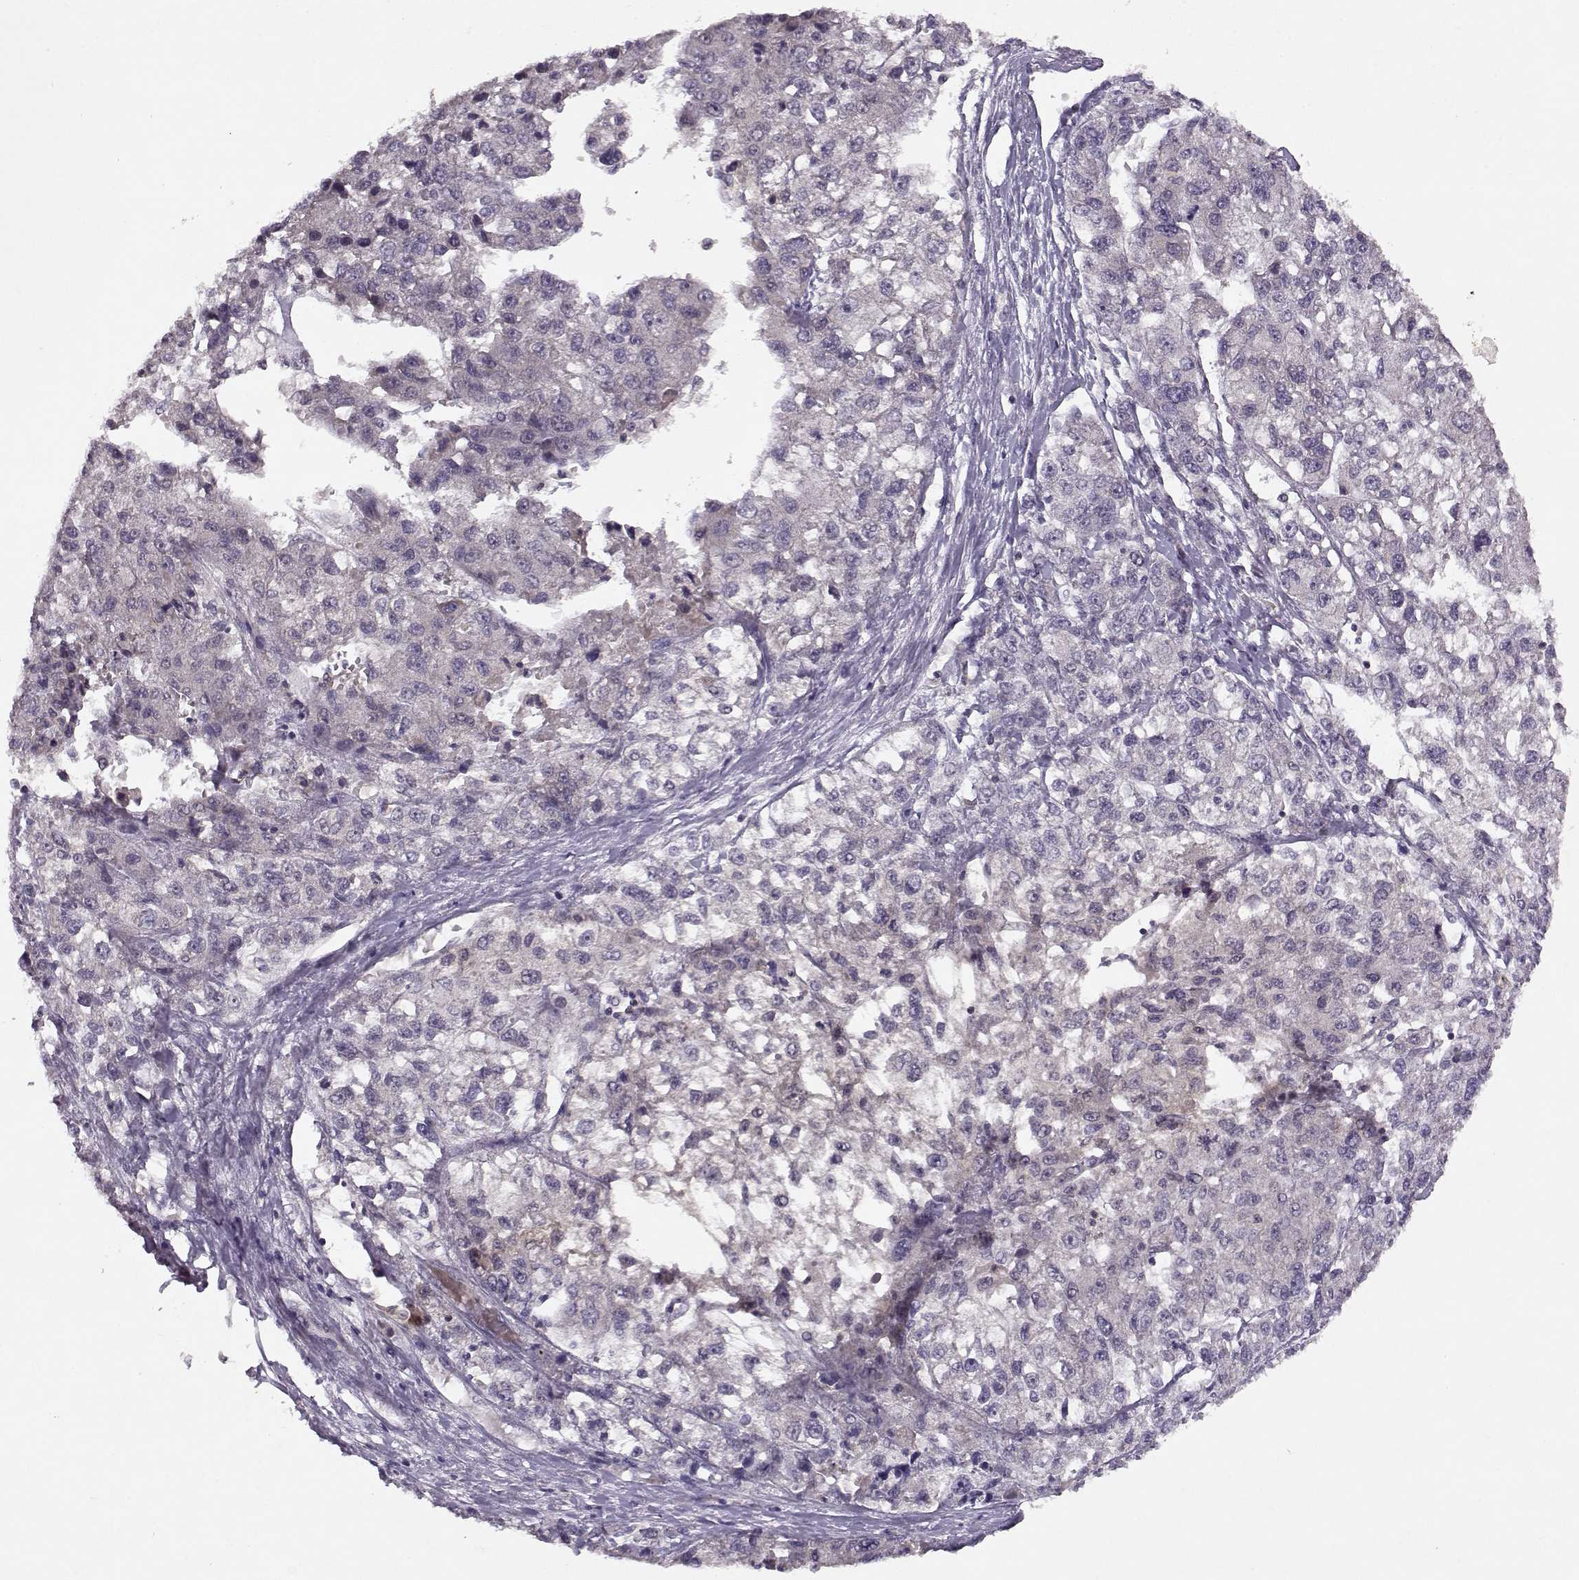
{"staining": {"intensity": "negative", "quantity": "none", "location": "none"}, "tissue": "liver cancer", "cell_type": "Tumor cells", "image_type": "cancer", "snomed": [{"axis": "morphology", "description": "Carcinoma, Hepatocellular, NOS"}, {"axis": "topography", "description": "Liver"}], "caption": "Immunohistochemistry (IHC) photomicrograph of human hepatocellular carcinoma (liver) stained for a protein (brown), which exhibits no positivity in tumor cells.", "gene": "BMX", "patient": {"sex": "male", "age": 56}}